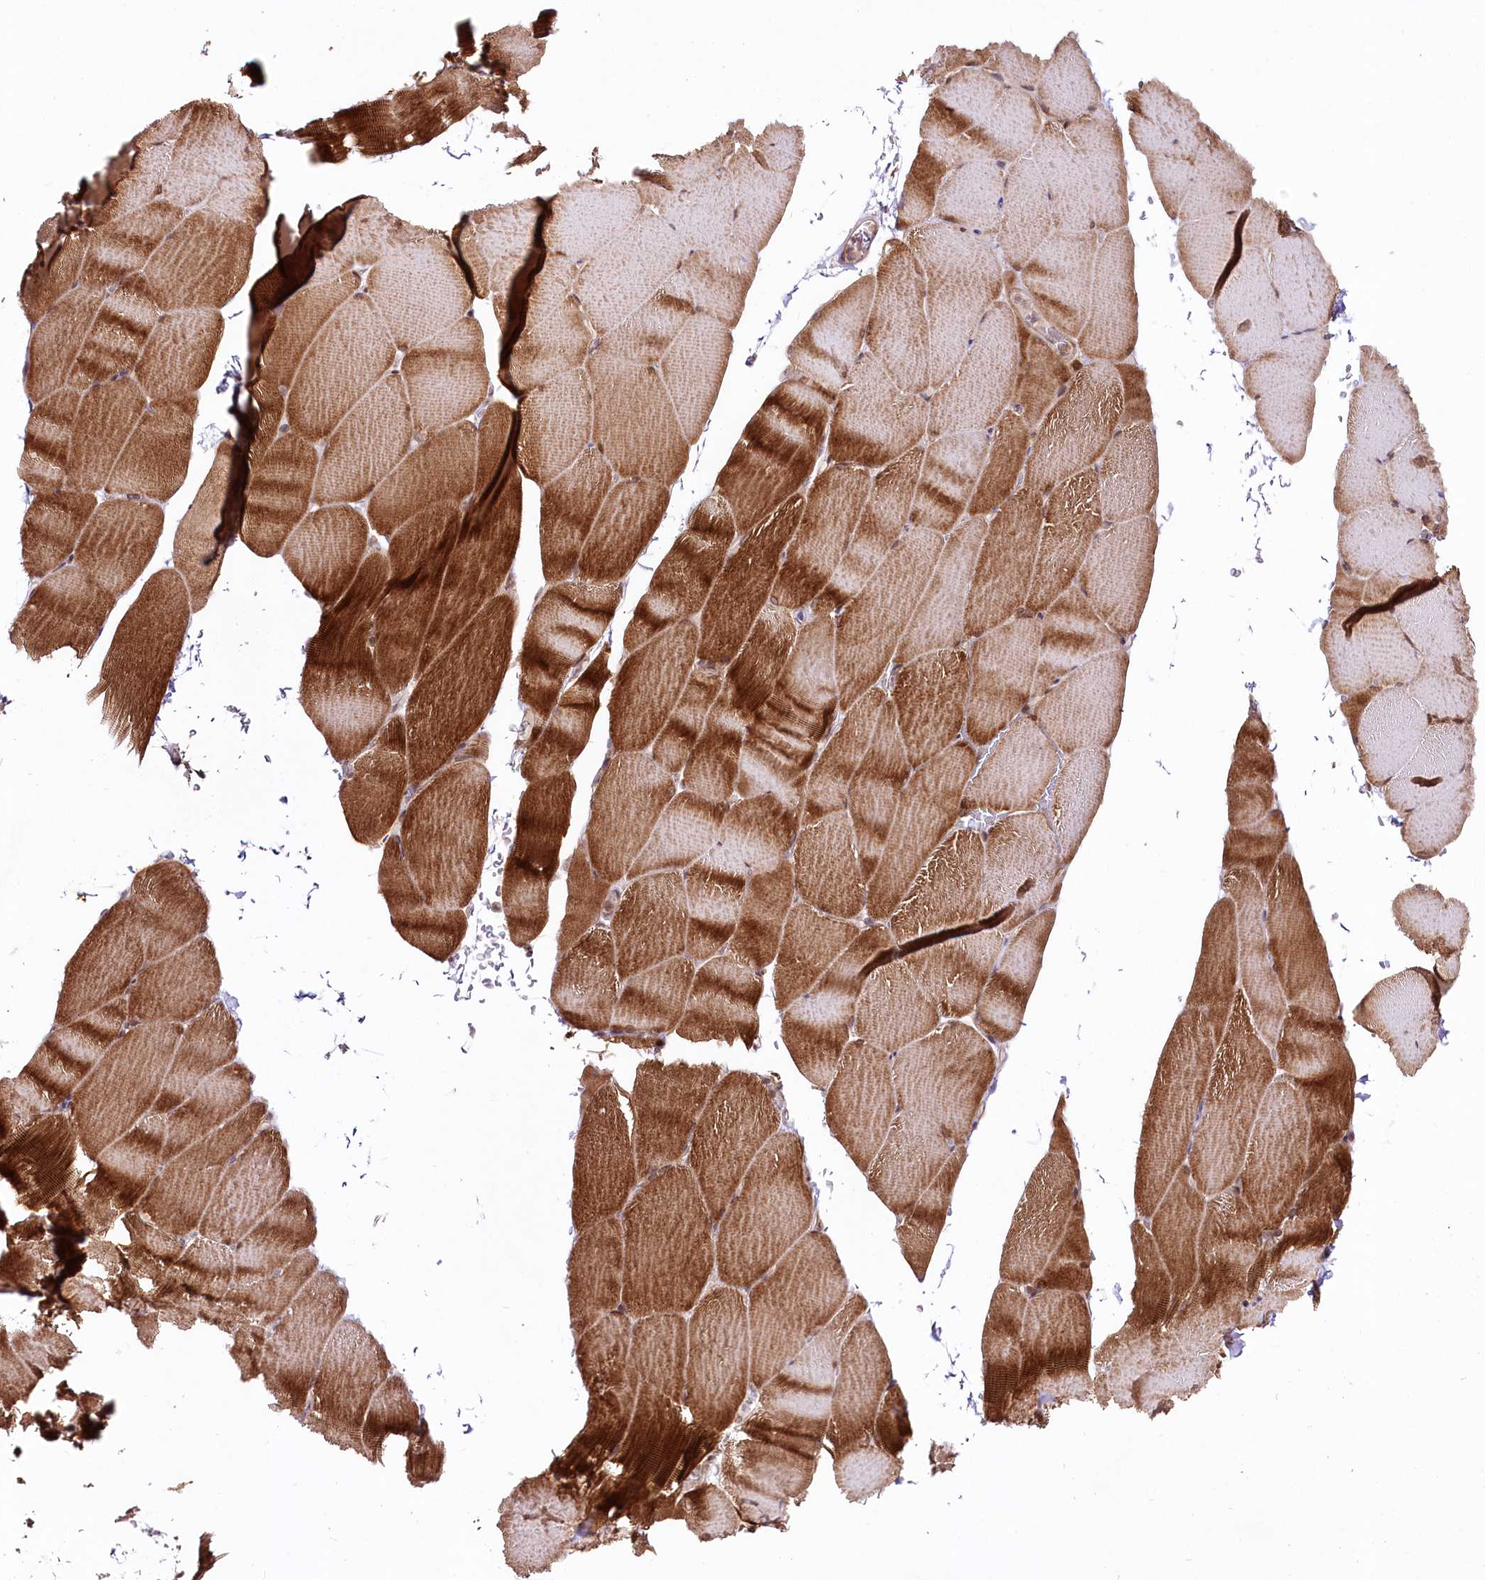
{"staining": {"intensity": "strong", "quantity": "25%-75%", "location": "cytoplasmic/membranous"}, "tissue": "skeletal muscle", "cell_type": "Myocytes", "image_type": "normal", "snomed": [{"axis": "morphology", "description": "Normal tissue, NOS"}, {"axis": "topography", "description": "Skeletal muscle"}, {"axis": "topography", "description": "Parathyroid gland"}], "caption": "Immunohistochemical staining of benign human skeletal muscle exhibits strong cytoplasmic/membranous protein positivity in about 25%-75% of myocytes.", "gene": "PHLDB1", "patient": {"sex": "female", "age": 37}}